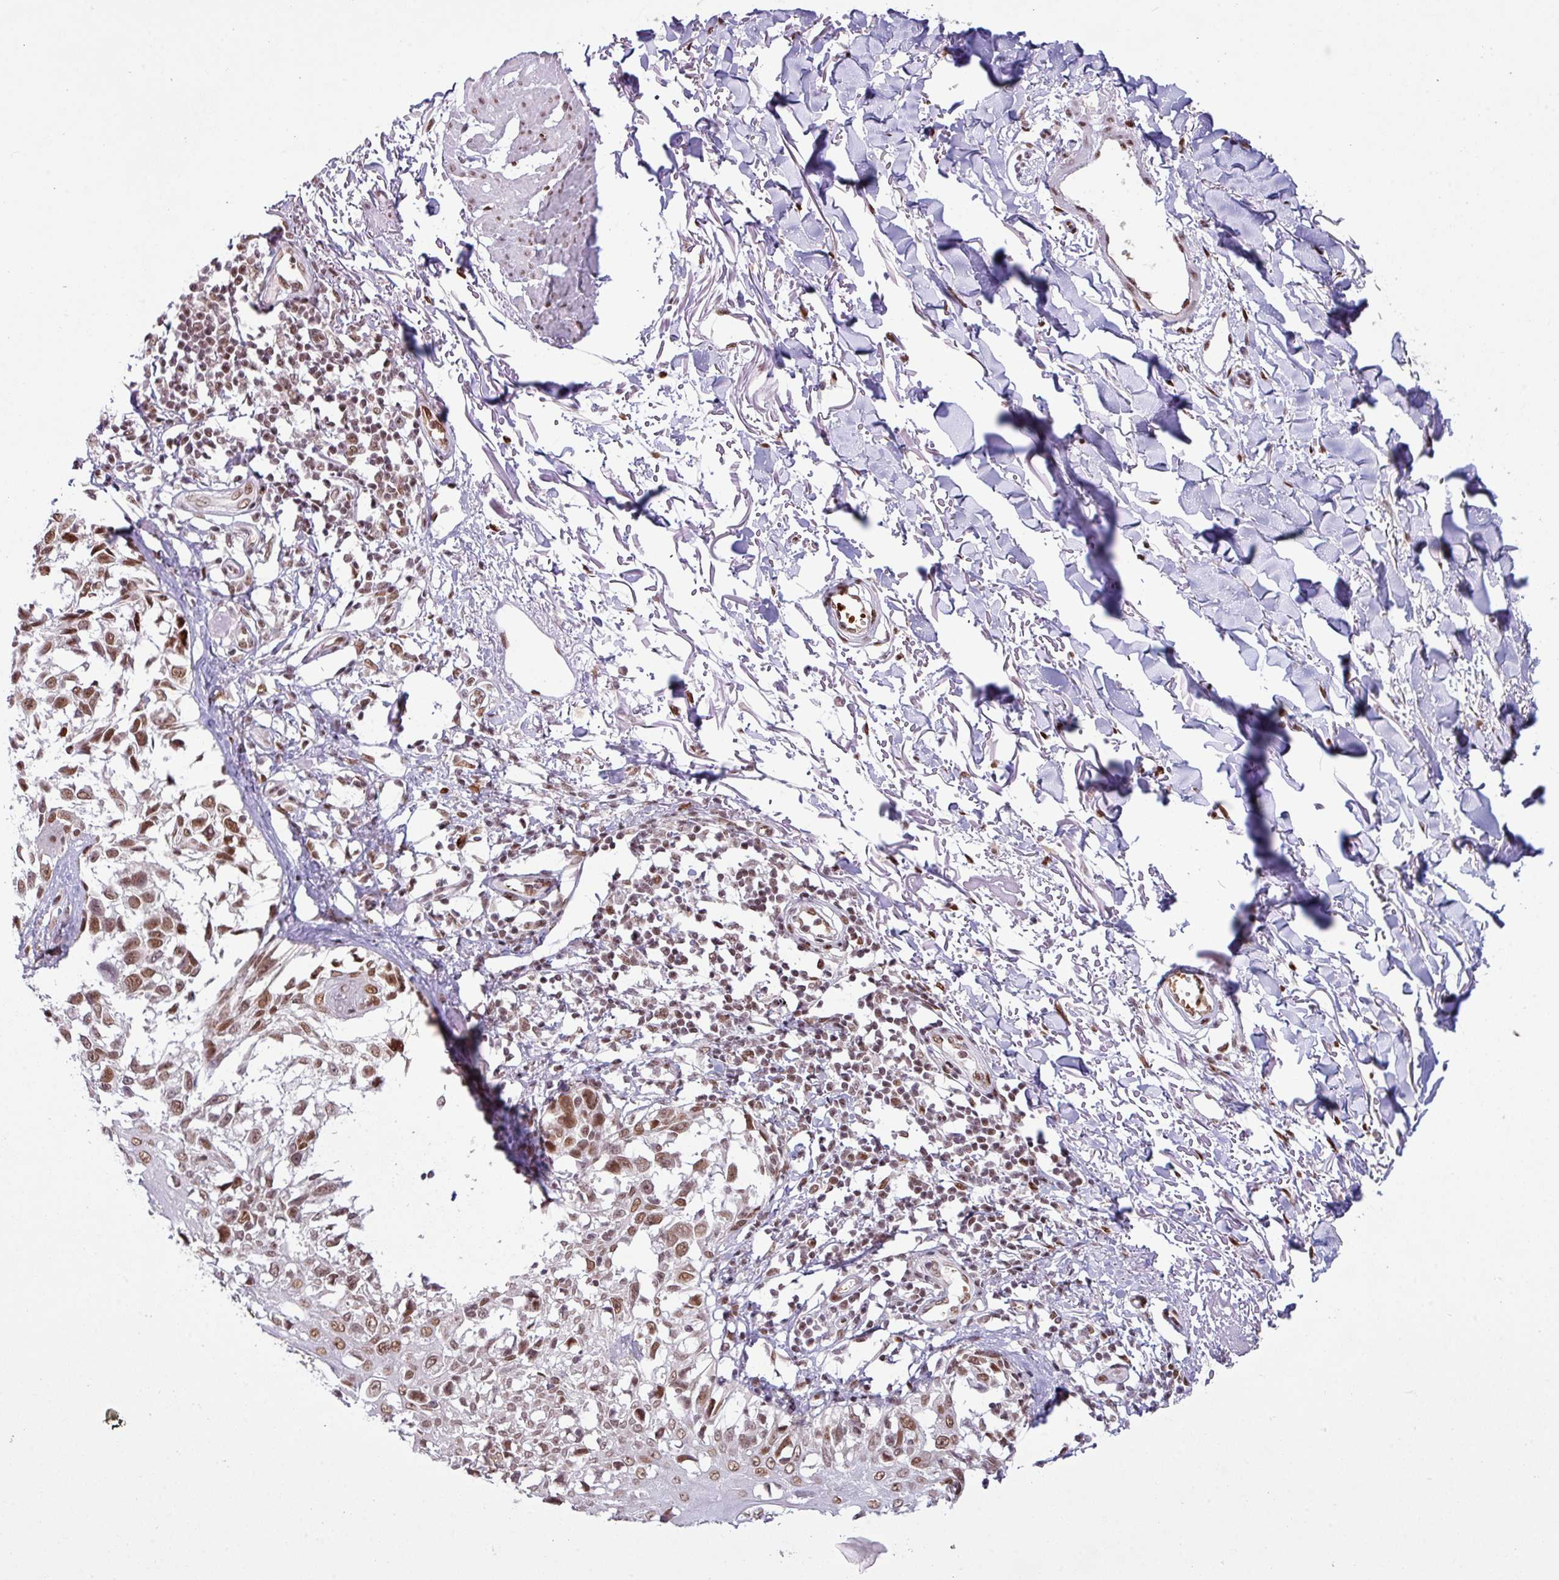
{"staining": {"intensity": "moderate", "quantity": ">75%", "location": "nuclear"}, "tissue": "melanoma", "cell_type": "Tumor cells", "image_type": "cancer", "snomed": [{"axis": "morphology", "description": "Malignant melanoma, NOS"}, {"axis": "topography", "description": "Skin"}], "caption": "Malignant melanoma stained with DAB (3,3'-diaminobenzidine) IHC shows medium levels of moderate nuclear staining in approximately >75% of tumor cells. (IHC, brightfield microscopy, high magnification).", "gene": "PRDM5", "patient": {"sex": "male", "age": 73}}